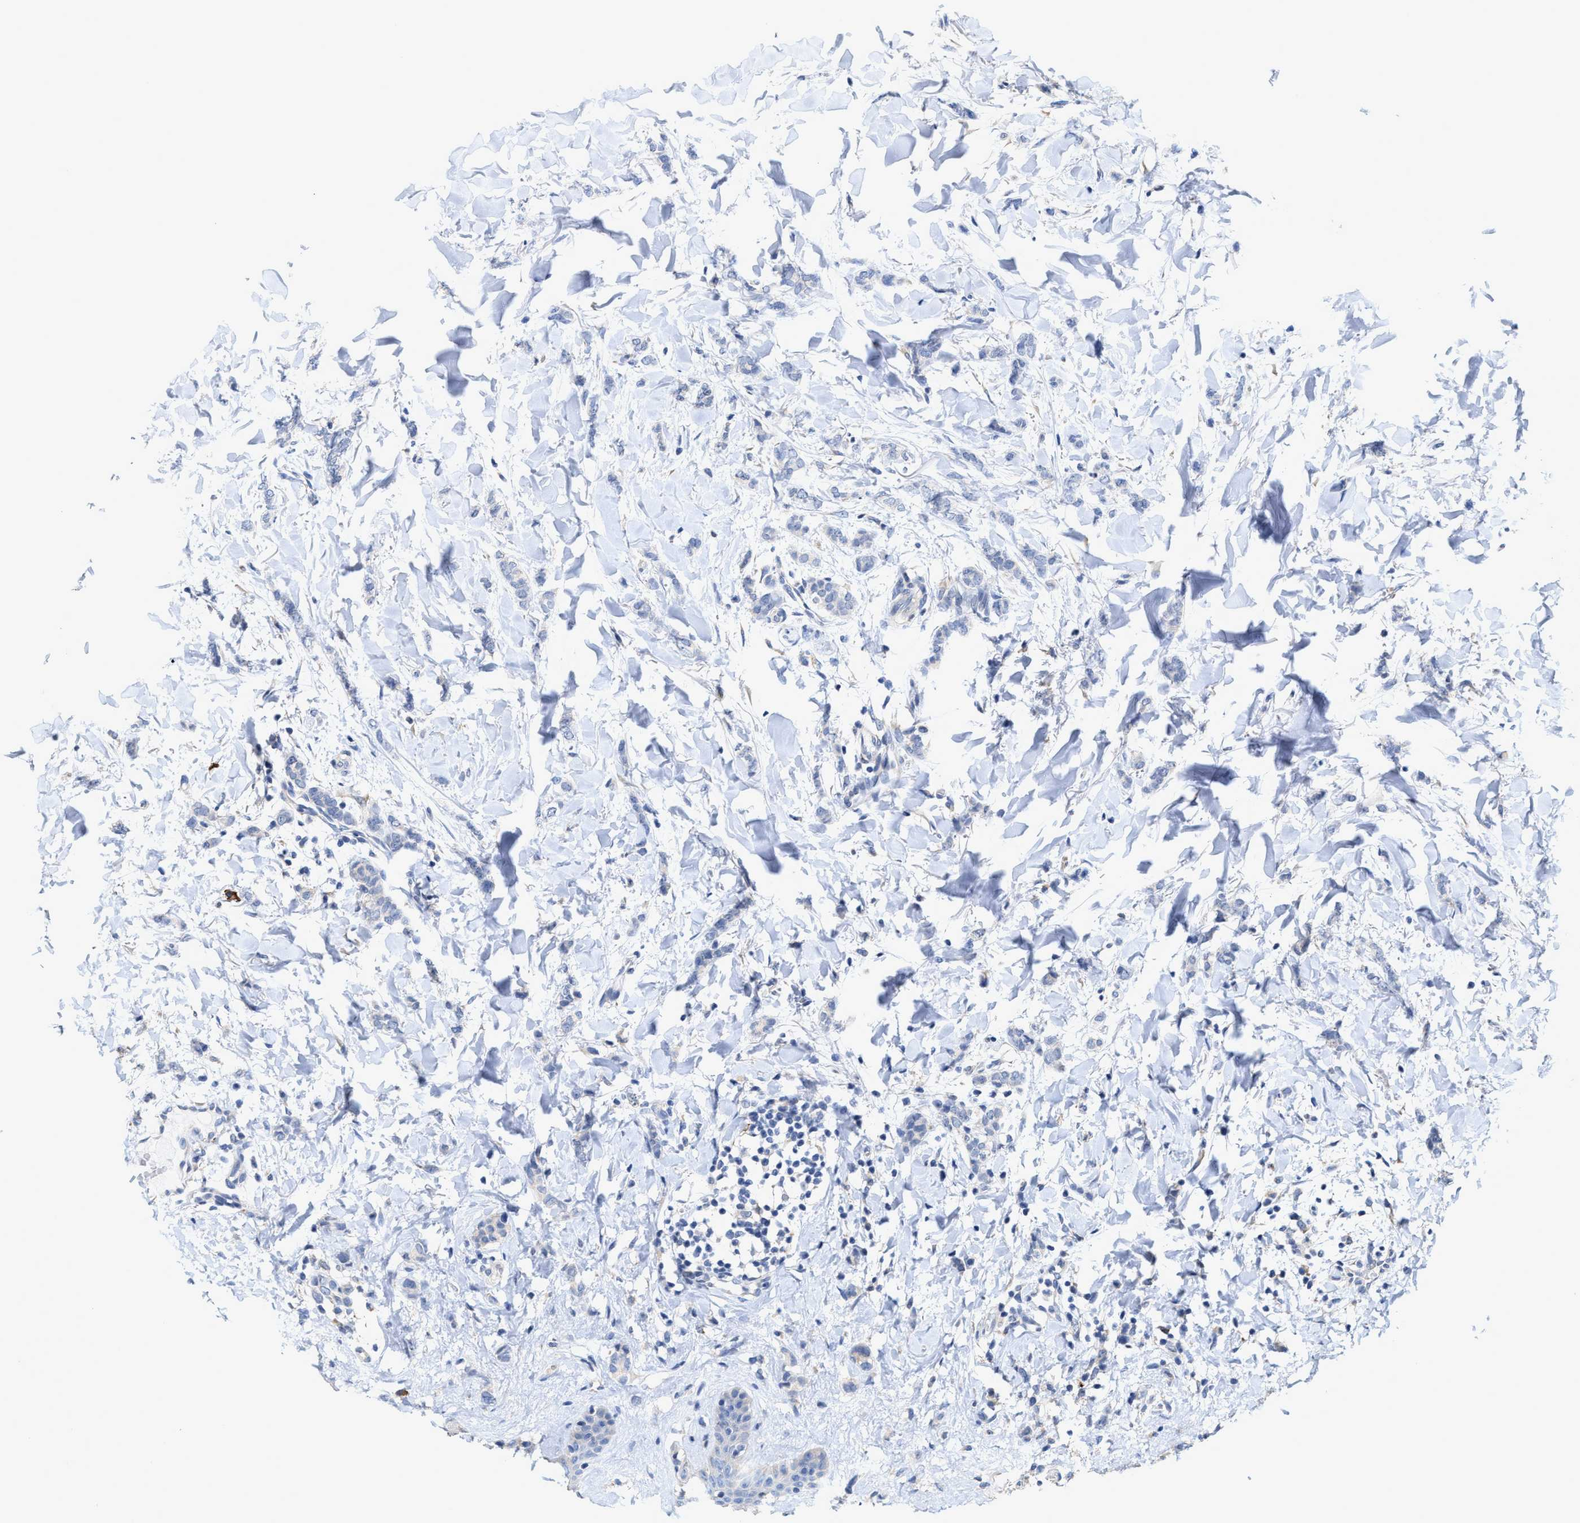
{"staining": {"intensity": "negative", "quantity": "none", "location": "none"}, "tissue": "breast cancer", "cell_type": "Tumor cells", "image_type": "cancer", "snomed": [{"axis": "morphology", "description": "Lobular carcinoma"}, {"axis": "topography", "description": "Skin"}, {"axis": "topography", "description": "Breast"}], "caption": "Immunohistochemistry image of neoplastic tissue: human breast cancer stained with DAB (3,3'-diaminobenzidine) exhibits no significant protein staining in tumor cells. Nuclei are stained in blue.", "gene": "RYR2", "patient": {"sex": "female", "age": 46}}